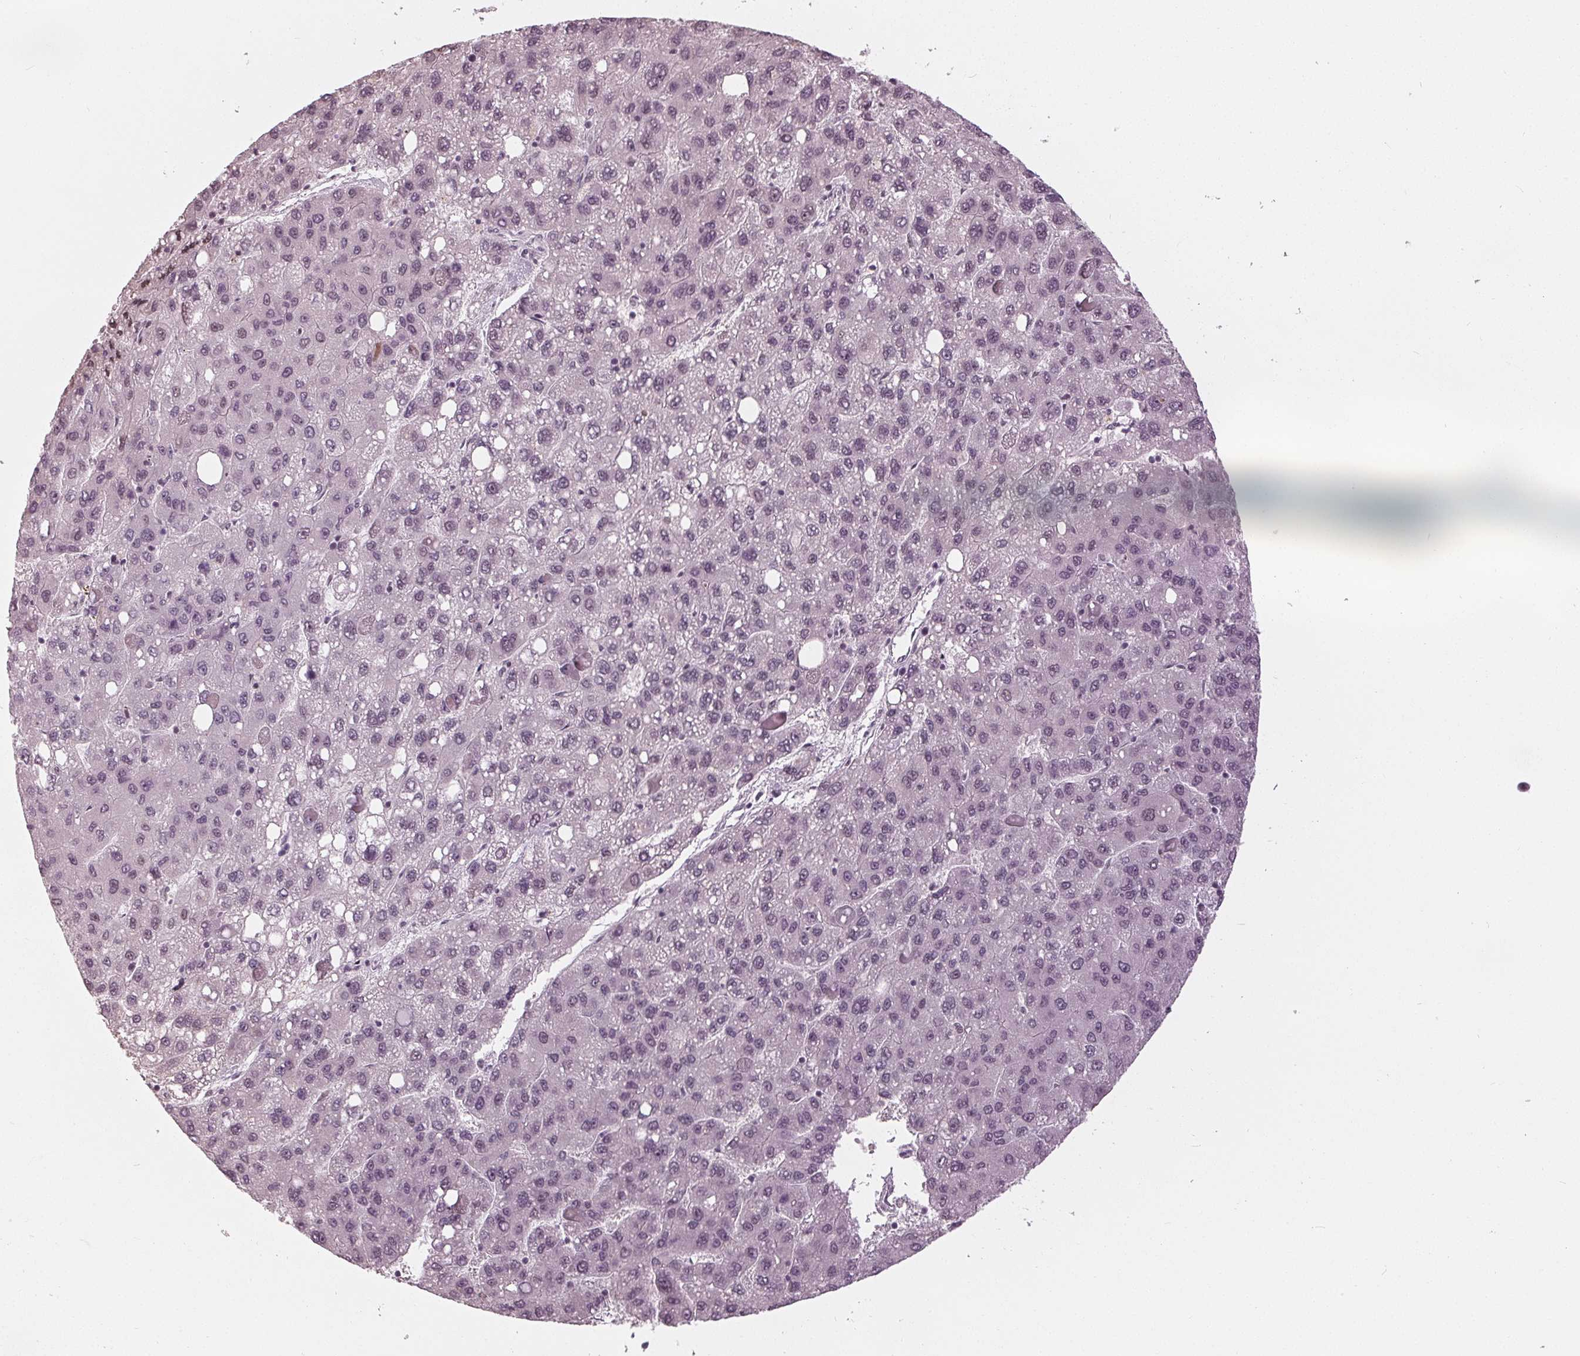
{"staining": {"intensity": "negative", "quantity": "none", "location": "none"}, "tissue": "liver cancer", "cell_type": "Tumor cells", "image_type": "cancer", "snomed": [{"axis": "morphology", "description": "Carcinoma, Hepatocellular, NOS"}, {"axis": "topography", "description": "Liver"}], "caption": "An immunohistochemistry histopathology image of hepatocellular carcinoma (liver) is shown. There is no staining in tumor cells of hepatocellular carcinoma (liver).", "gene": "ADPRHL1", "patient": {"sex": "female", "age": 82}}